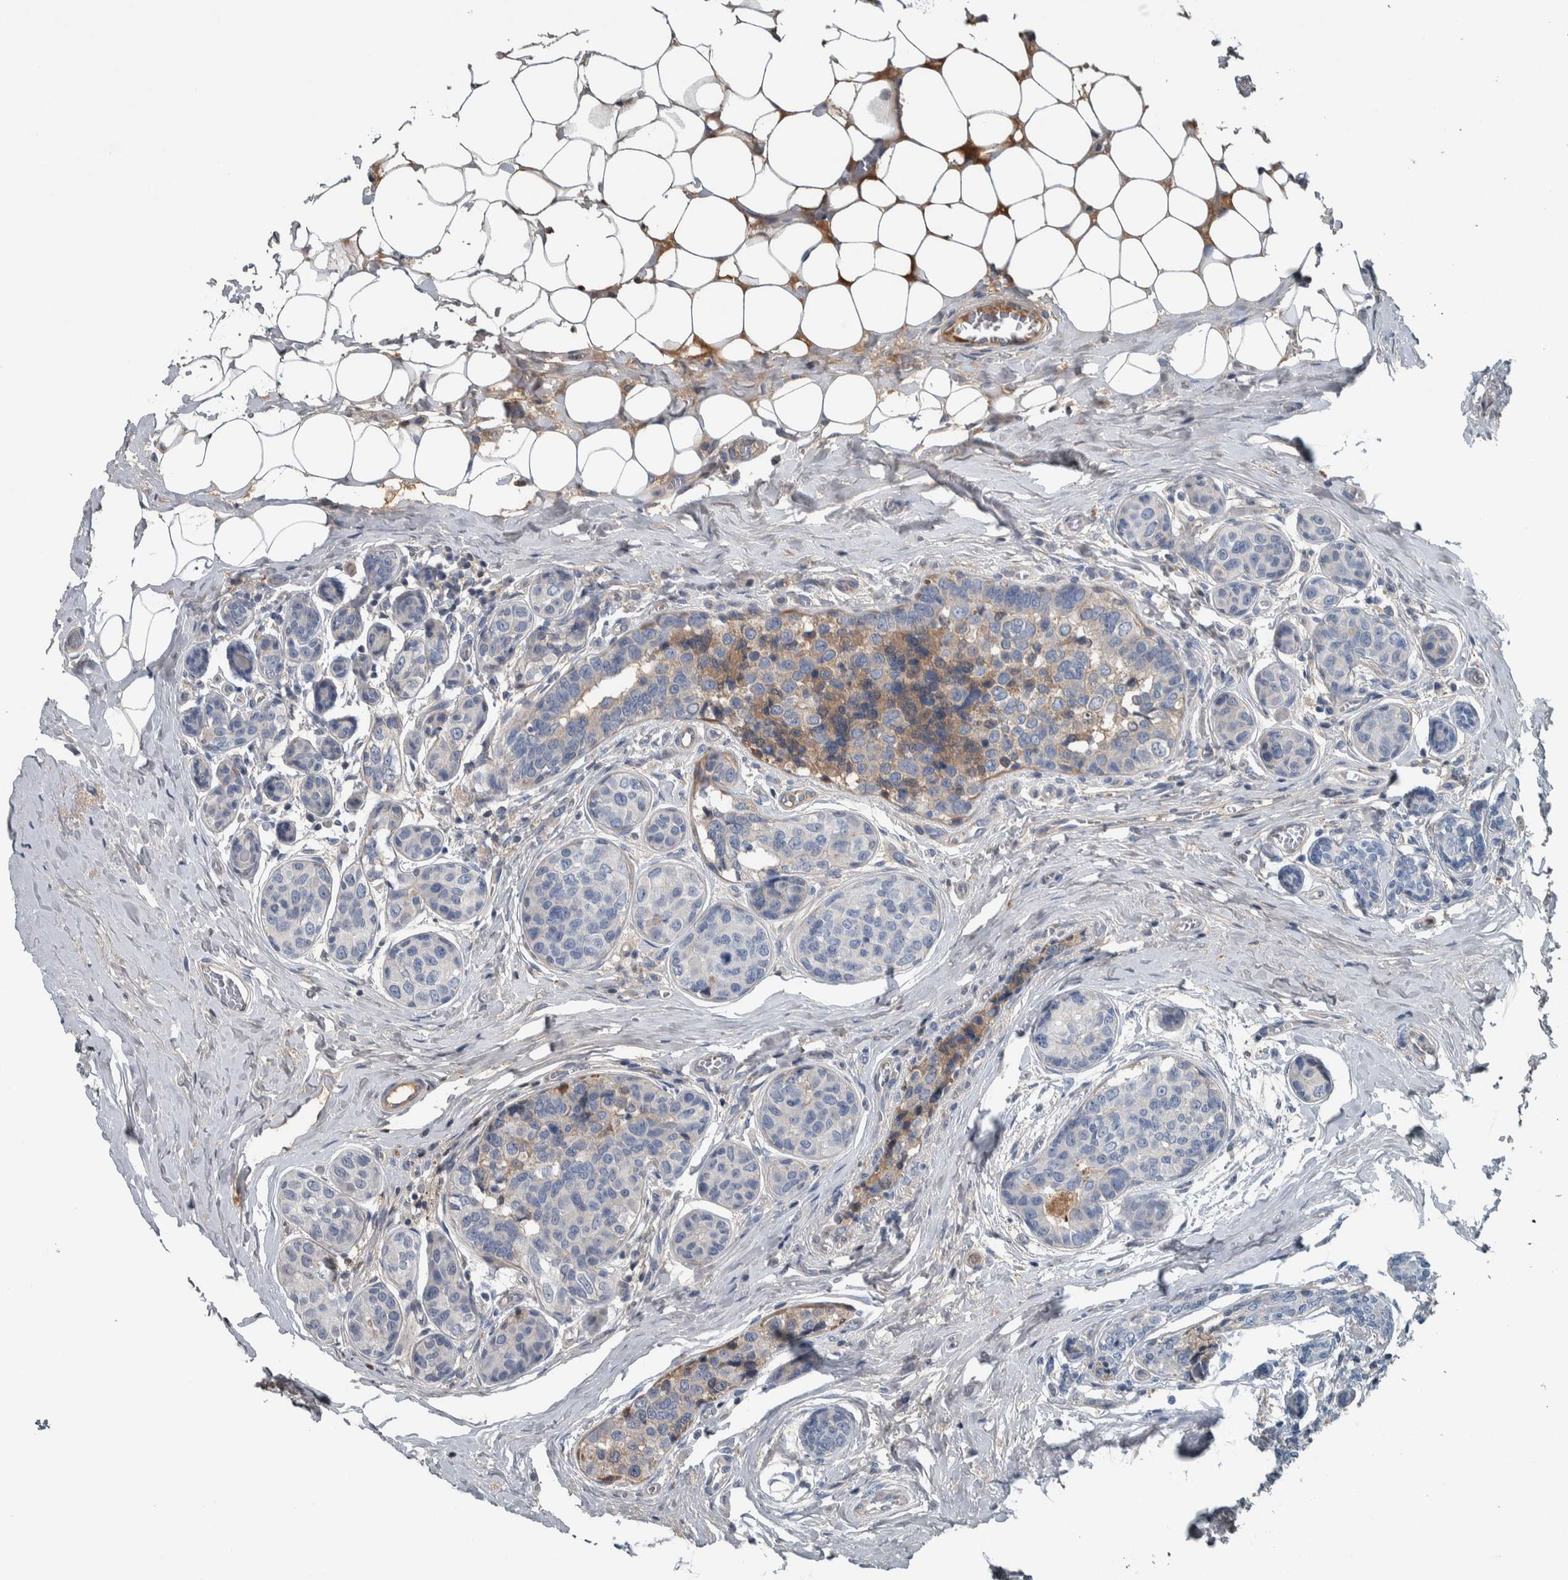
{"staining": {"intensity": "moderate", "quantity": "<25%", "location": "cytoplasmic/membranous"}, "tissue": "breast cancer", "cell_type": "Tumor cells", "image_type": "cancer", "snomed": [{"axis": "morphology", "description": "Normal tissue, NOS"}, {"axis": "morphology", "description": "Duct carcinoma"}, {"axis": "topography", "description": "Breast"}], "caption": "Breast cancer tissue exhibits moderate cytoplasmic/membranous staining in approximately <25% of tumor cells The protein of interest is stained brown, and the nuclei are stained in blue (DAB (3,3'-diaminobenzidine) IHC with brightfield microscopy, high magnification).", "gene": "SERPINC1", "patient": {"sex": "female", "age": 43}}